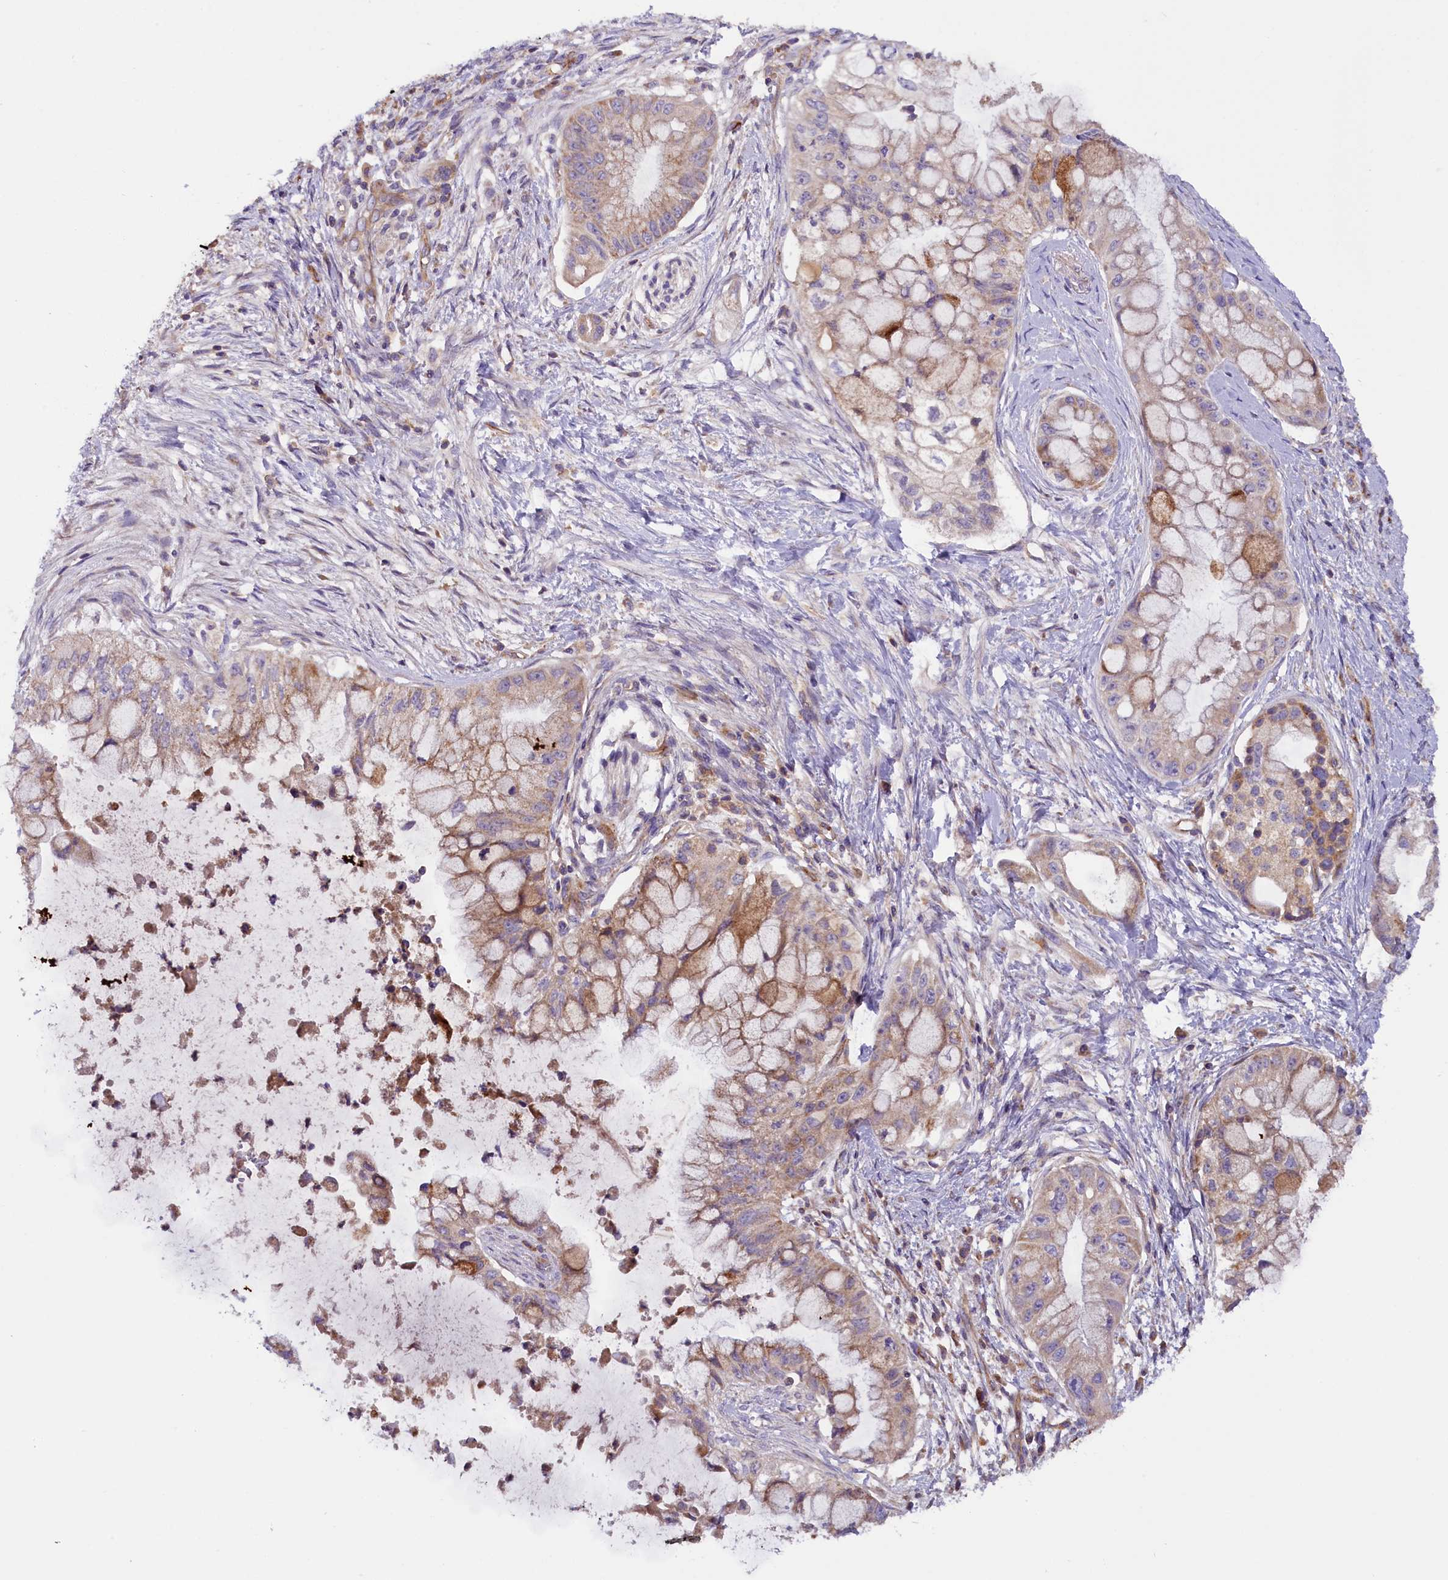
{"staining": {"intensity": "moderate", "quantity": "25%-75%", "location": "cytoplasmic/membranous"}, "tissue": "pancreatic cancer", "cell_type": "Tumor cells", "image_type": "cancer", "snomed": [{"axis": "morphology", "description": "Adenocarcinoma, NOS"}, {"axis": "topography", "description": "Pancreas"}], "caption": "Human pancreatic adenocarcinoma stained for a protein (brown) shows moderate cytoplasmic/membranous positive positivity in approximately 25%-75% of tumor cells.", "gene": "DNAJB9", "patient": {"sex": "male", "age": 48}}